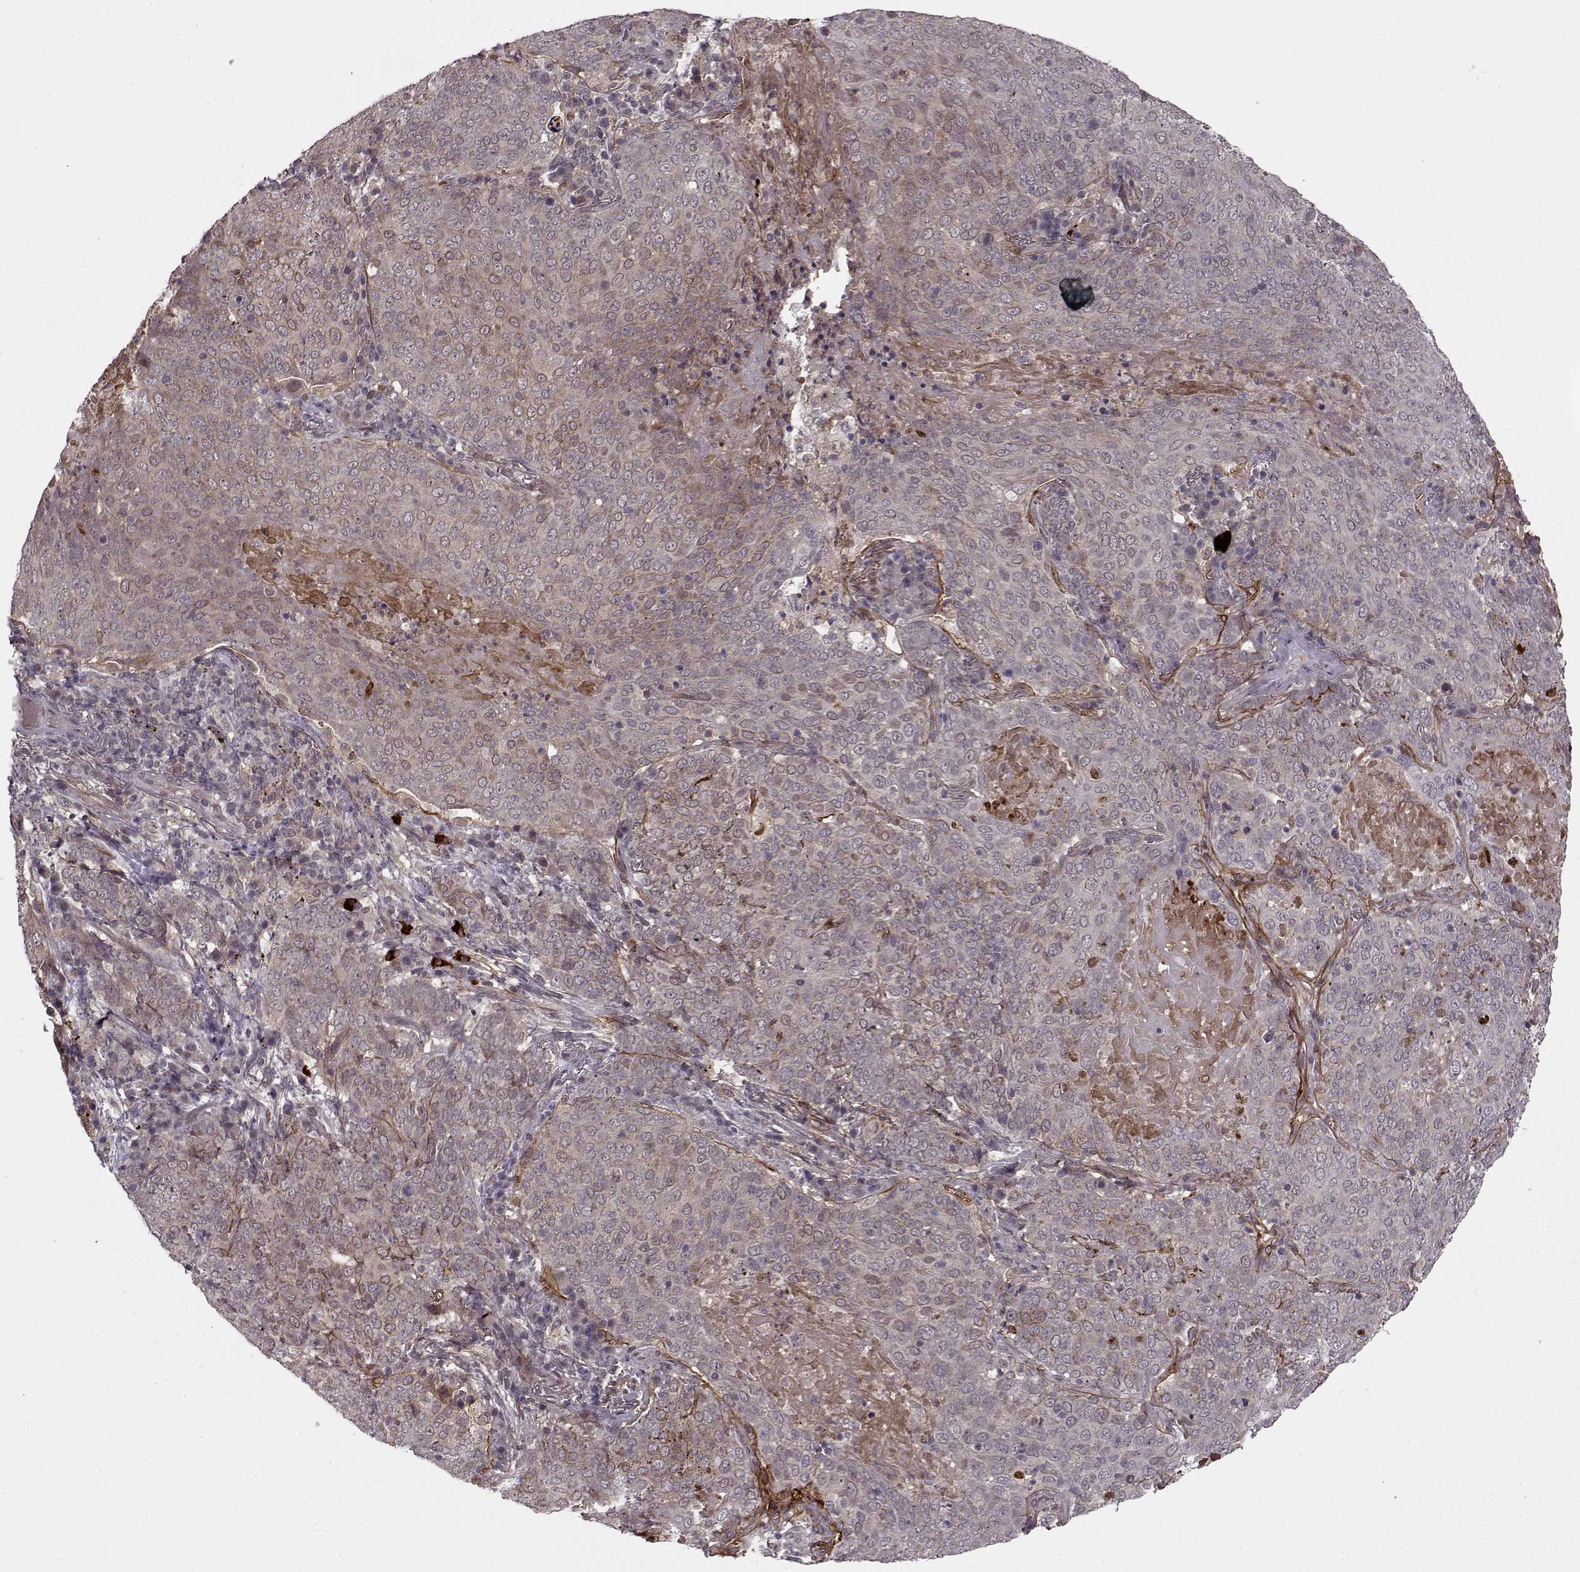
{"staining": {"intensity": "moderate", "quantity": "<25%", "location": "cytoplasmic/membranous"}, "tissue": "lung cancer", "cell_type": "Tumor cells", "image_type": "cancer", "snomed": [{"axis": "morphology", "description": "Squamous cell carcinoma, NOS"}, {"axis": "topography", "description": "Lung"}], "caption": "Immunohistochemical staining of human squamous cell carcinoma (lung) shows low levels of moderate cytoplasmic/membranous protein expression in about <25% of tumor cells. The protein is shown in brown color, while the nuclei are stained blue.", "gene": "DENND4B", "patient": {"sex": "male", "age": 82}}